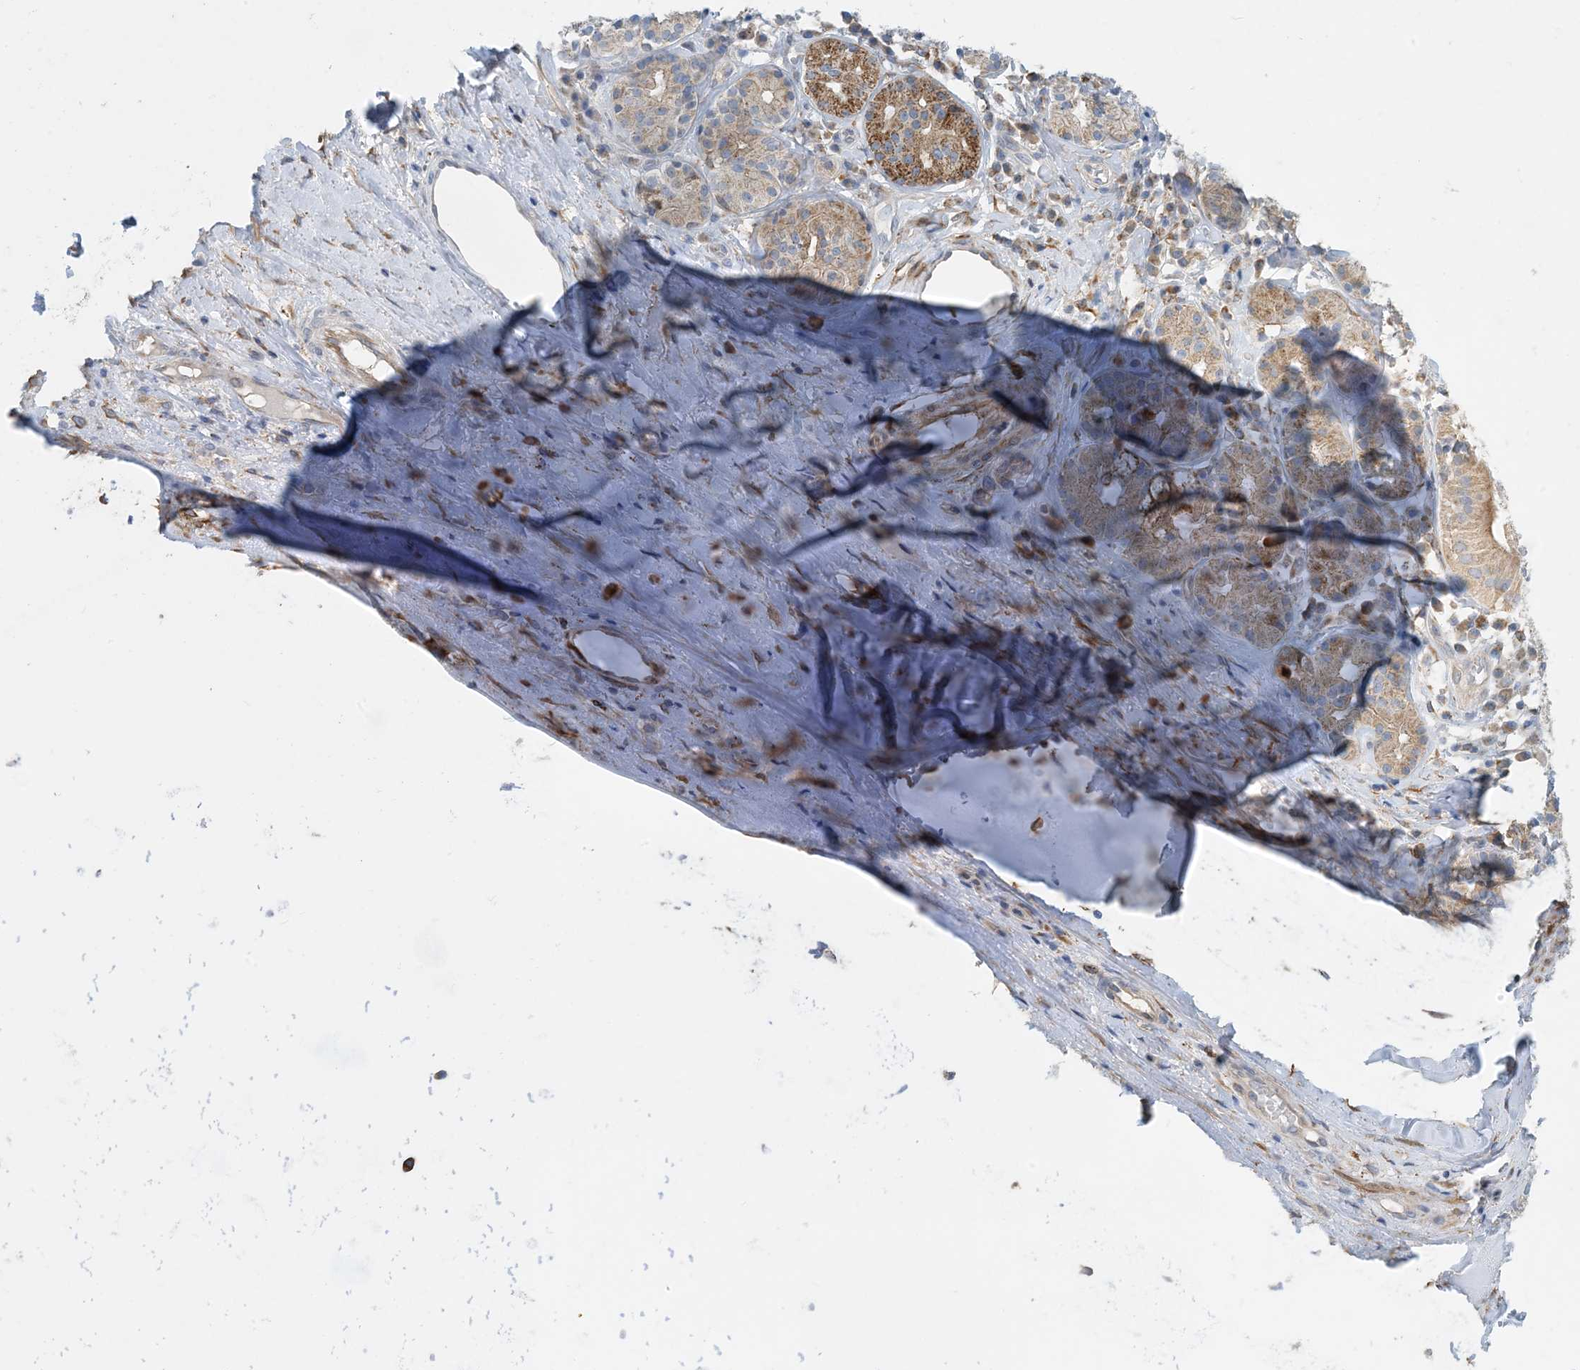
{"staining": {"intensity": "negative", "quantity": "none", "location": "none"}, "tissue": "adipose tissue", "cell_type": "Adipocytes", "image_type": "normal", "snomed": [{"axis": "morphology", "description": "Normal tissue, NOS"}, {"axis": "morphology", "description": "Basal cell carcinoma"}, {"axis": "topography", "description": "Cartilage tissue"}, {"axis": "topography", "description": "Nasopharynx"}, {"axis": "topography", "description": "Oral tissue"}], "caption": "Adipose tissue stained for a protein using immunohistochemistry (IHC) shows no positivity adipocytes.", "gene": "EIF2A", "patient": {"sex": "female", "age": 77}}